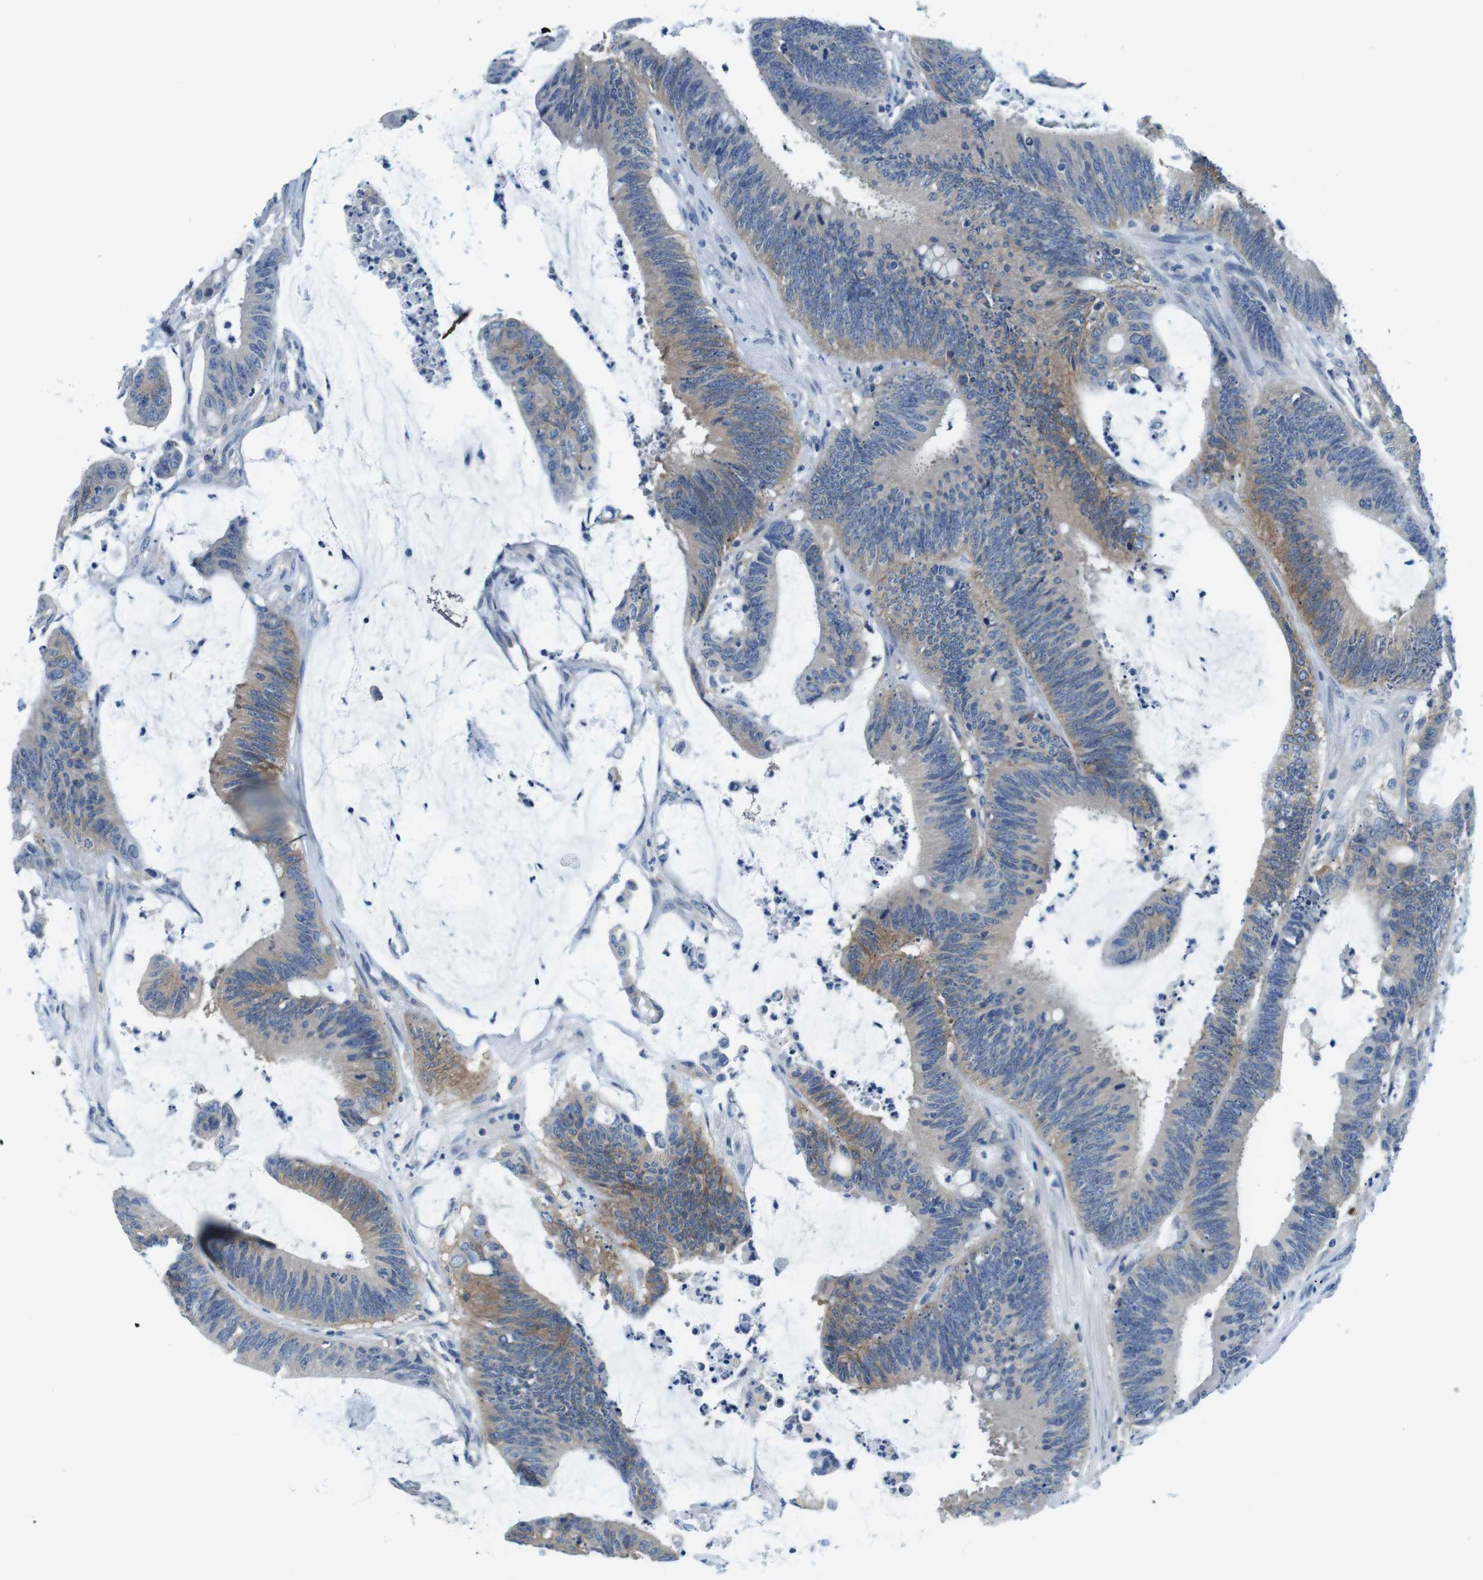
{"staining": {"intensity": "weak", "quantity": ">75%", "location": "cytoplasmic/membranous"}, "tissue": "colorectal cancer", "cell_type": "Tumor cells", "image_type": "cancer", "snomed": [{"axis": "morphology", "description": "Adenocarcinoma, NOS"}, {"axis": "topography", "description": "Rectum"}], "caption": "Adenocarcinoma (colorectal) stained for a protein exhibits weak cytoplasmic/membranous positivity in tumor cells.", "gene": "DENND4C", "patient": {"sex": "female", "age": 66}}